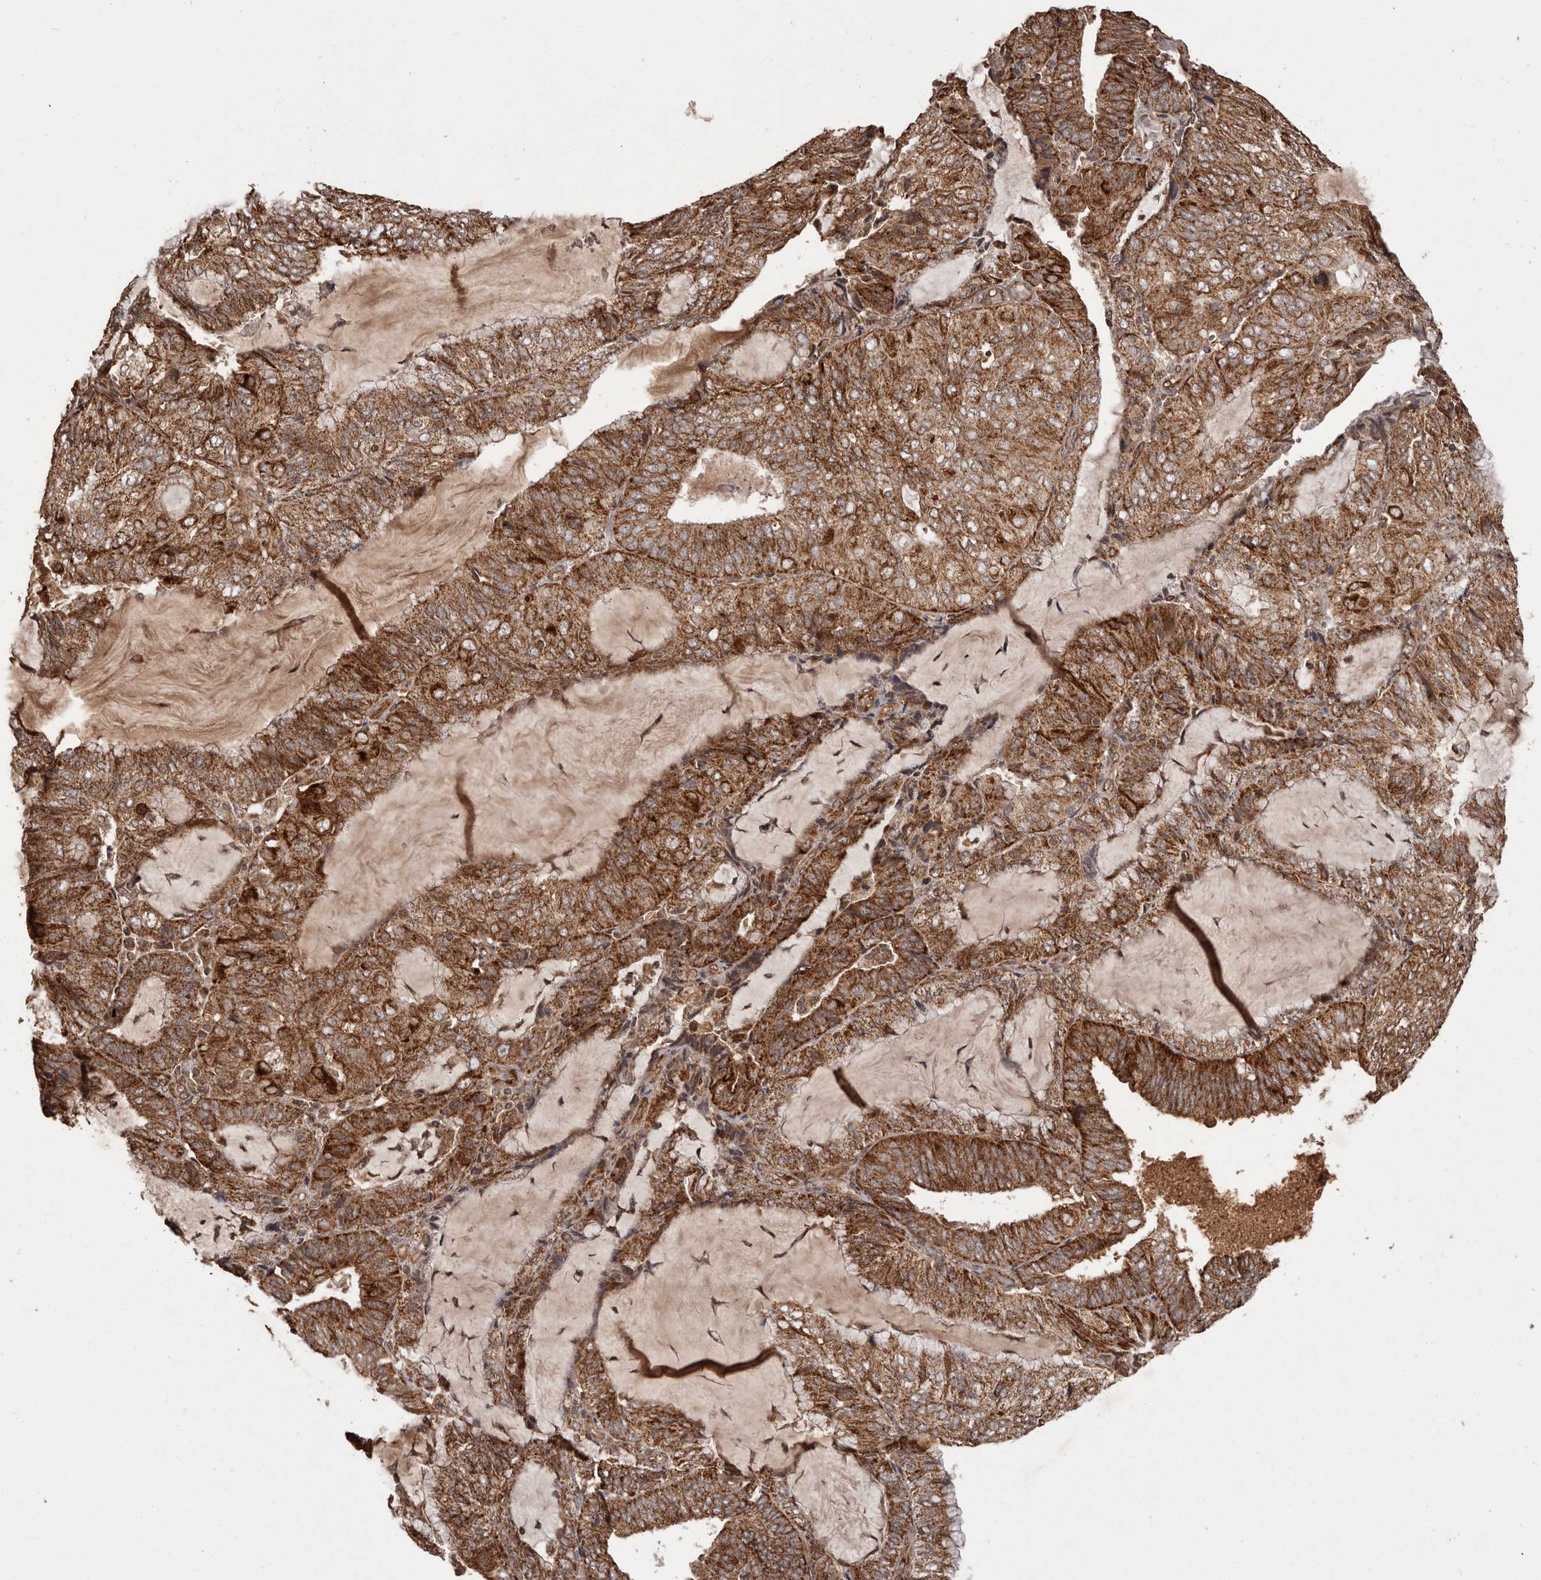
{"staining": {"intensity": "strong", "quantity": ">75%", "location": "cytoplasmic/membranous"}, "tissue": "endometrial cancer", "cell_type": "Tumor cells", "image_type": "cancer", "snomed": [{"axis": "morphology", "description": "Adenocarcinoma, NOS"}, {"axis": "topography", "description": "Endometrium"}], "caption": "Tumor cells demonstrate strong cytoplasmic/membranous expression in approximately >75% of cells in endometrial cancer.", "gene": "CHRM2", "patient": {"sex": "female", "age": 81}}